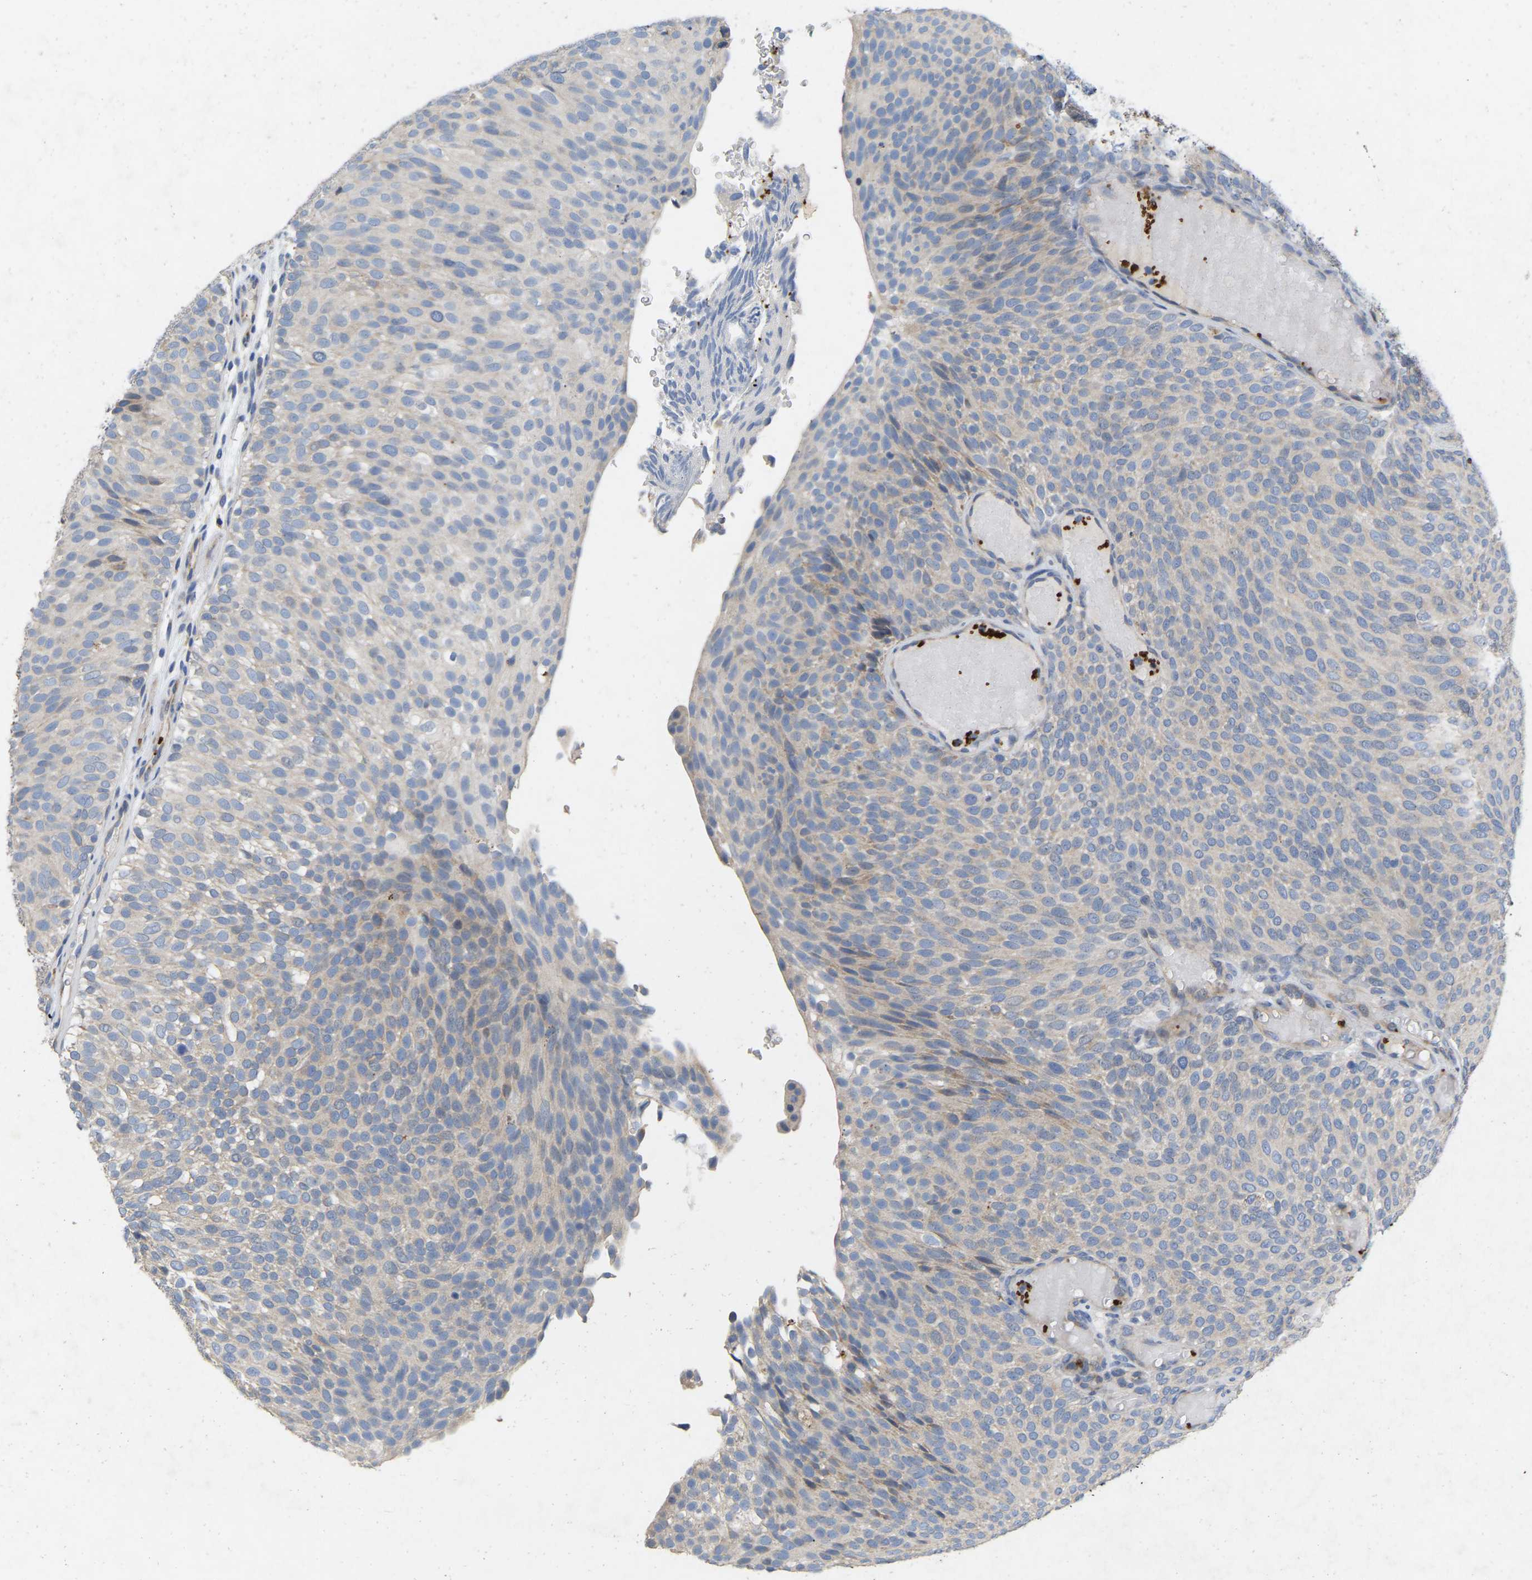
{"staining": {"intensity": "negative", "quantity": "none", "location": "none"}, "tissue": "urothelial cancer", "cell_type": "Tumor cells", "image_type": "cancer", "snomed": [{"axis": "morphology", "description": "Urothelial carcinoma, Low grade"}, {"axis": "topography", "description": "Urinary bladder"}], "caption": "Low-grade urothelial carcinoma stained for a protein using immunohistochemistry (IHC) exhibits no positivity tumor cells.", "gene": "RHEB", "patient": {"sex": "male", "age": 78}}